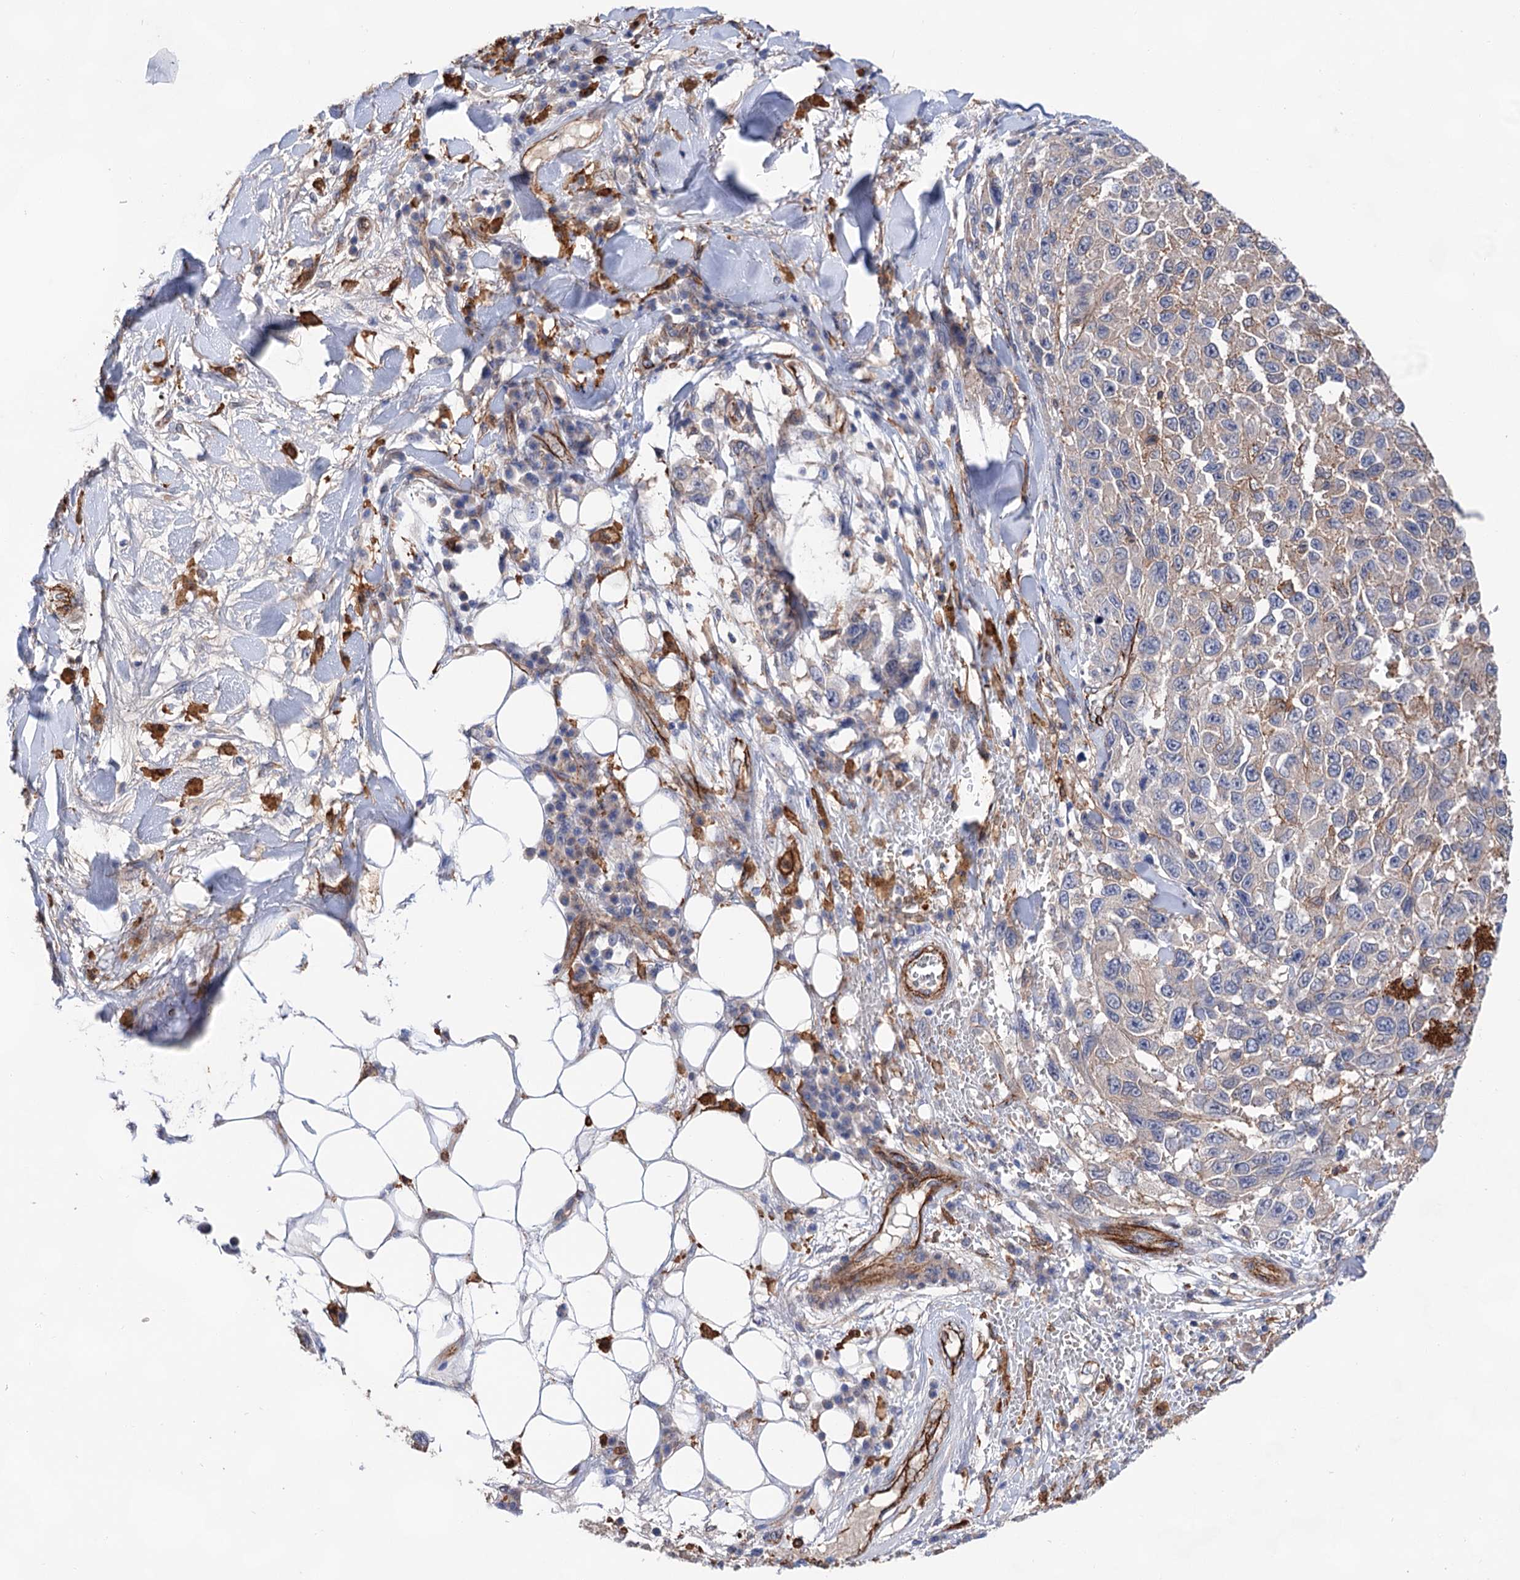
{"staining": {"intensity": "negative", "quantity": "none", "location": "none"}, "tissue": "melanoma", "cell_type": "Tumor cells", "image_type": "cancer", "snomed": [{"axis": "morphology", "description": "Normal tissue, NOS"}, {"axis": "morphology", "description": "Malignant melanoma, NOS"}, {"axis": "topography", "description": "Skin"}], "caption": "The photomicrograph reveals no significant staining in tumor cells of malignant melanoma. Nuclei are stained in blue.", "gene": "TMTC3", "patient": {"sex": "female", "age": 96}}